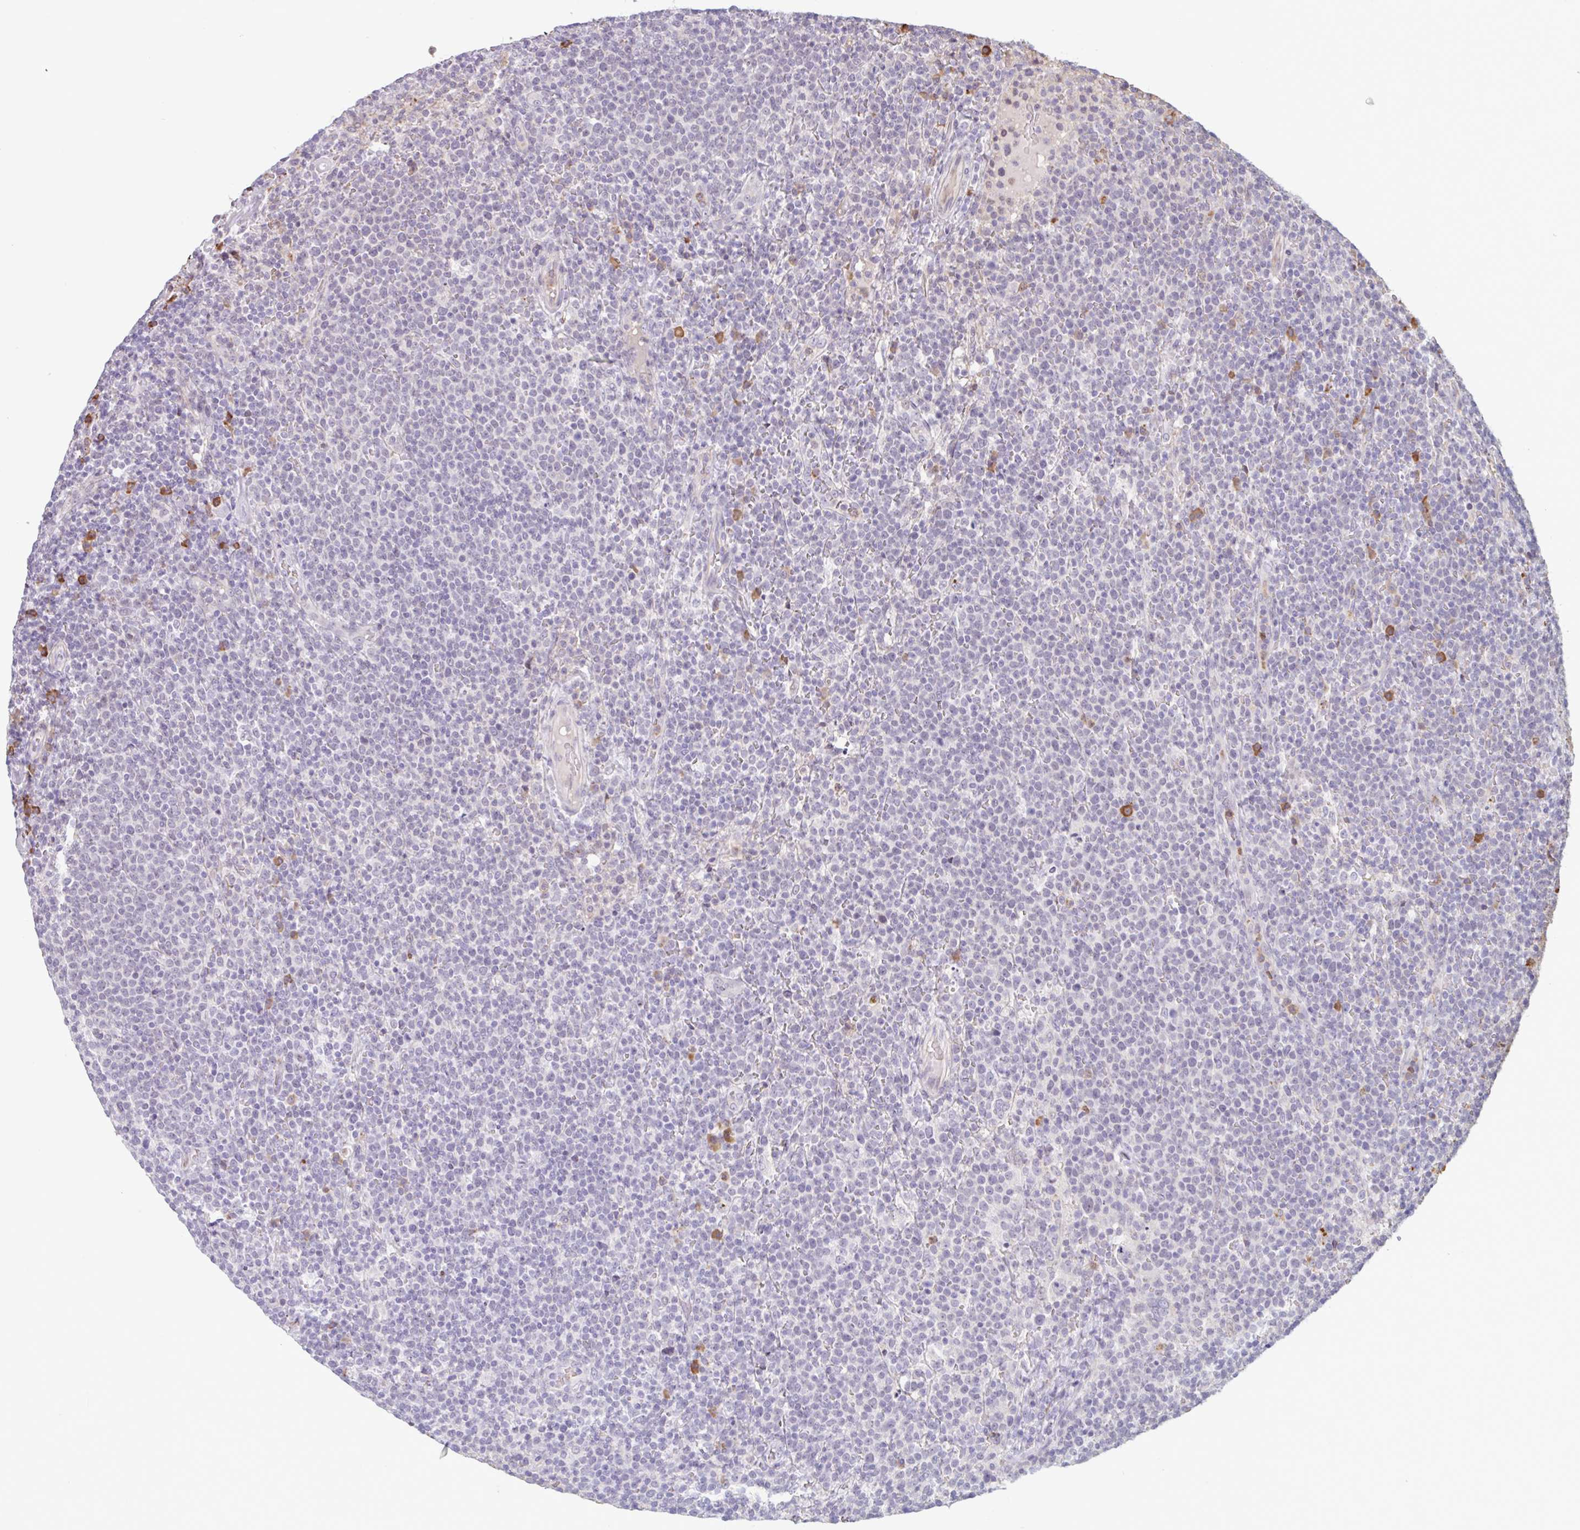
{"staining": {"intensity": "negative", "quantity": "none", "location": "none"}, "tissue": "lymphoma", "cell_type": "Tumor cells", "image_type": "cancer", "snomed": [{"axis": "morphology", "description": "Malignant lymphoma, non-Hodgkin's type, High grade"}, {"axis": "topography", "description": "Lymph node"}], "caption": "Immunohistochemical staining of human high-grade malignant lymphoma, non-Hodgkin's type exhibits no significant staining in tumor cells.", "gene": "TAF1D", "patient": {"sex": "male", "age": 61}}